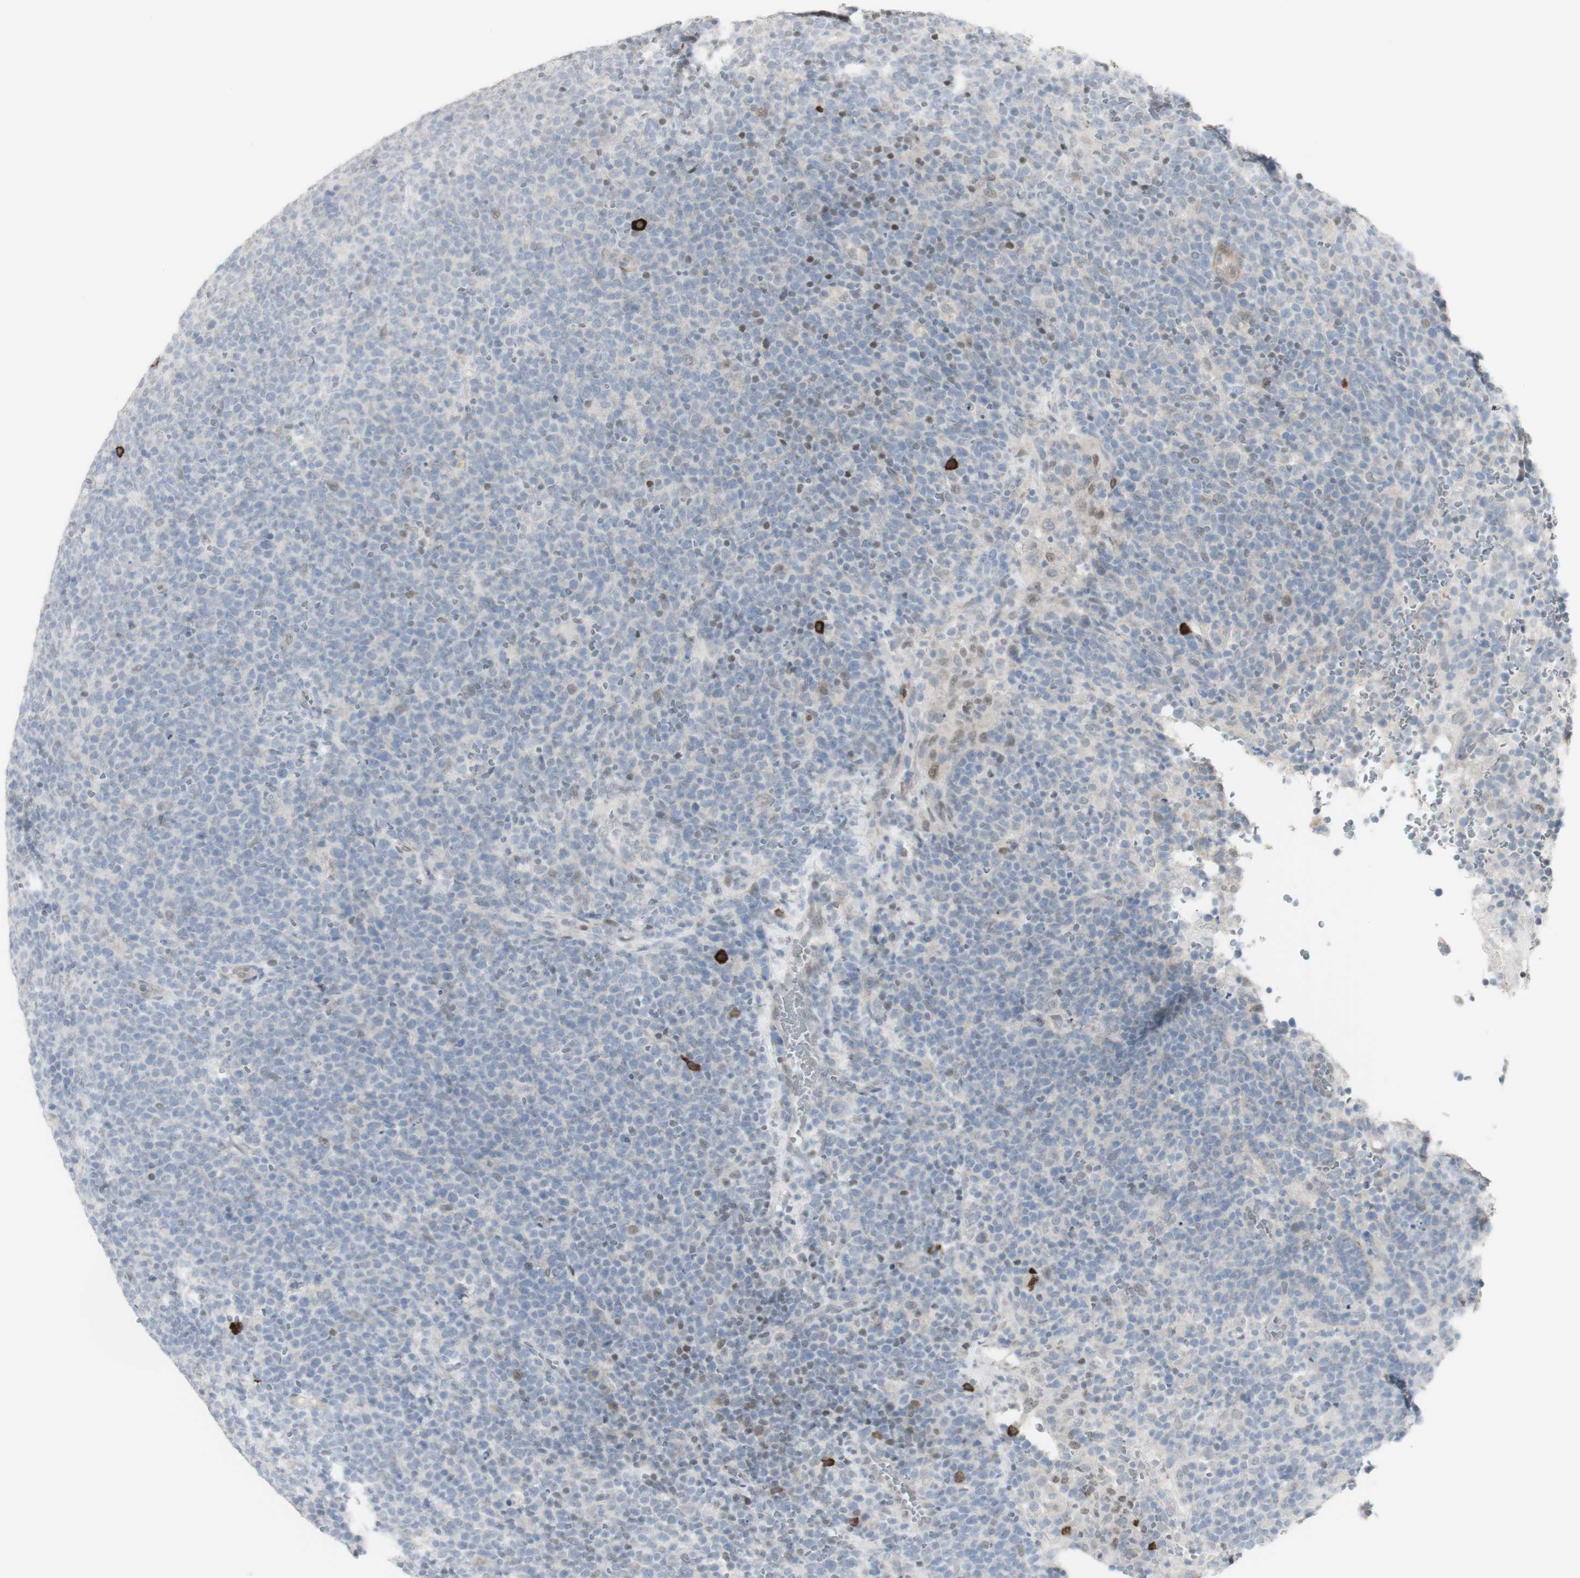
{"staining": {"intensity": "negative", "quantity": "none", "location": "none"}, "tissue": "lymphoma", "cell_type": "Tumor cells", "image_type": "cancer", "snomed": [{"axis": "morphology", "description": "Malignant lymphoma, non-Hodgkin's type, High grade"}, {"axis": "topography", "description": "Lymph node"}], "caption": "This is an IHC photomicrograph of high-grade malignant lymphoma, non-Hodgkin's type. There is no expression in tumor cells.", "gene": "C1orf116", "patient": {"sex": "male", "age": 61}}